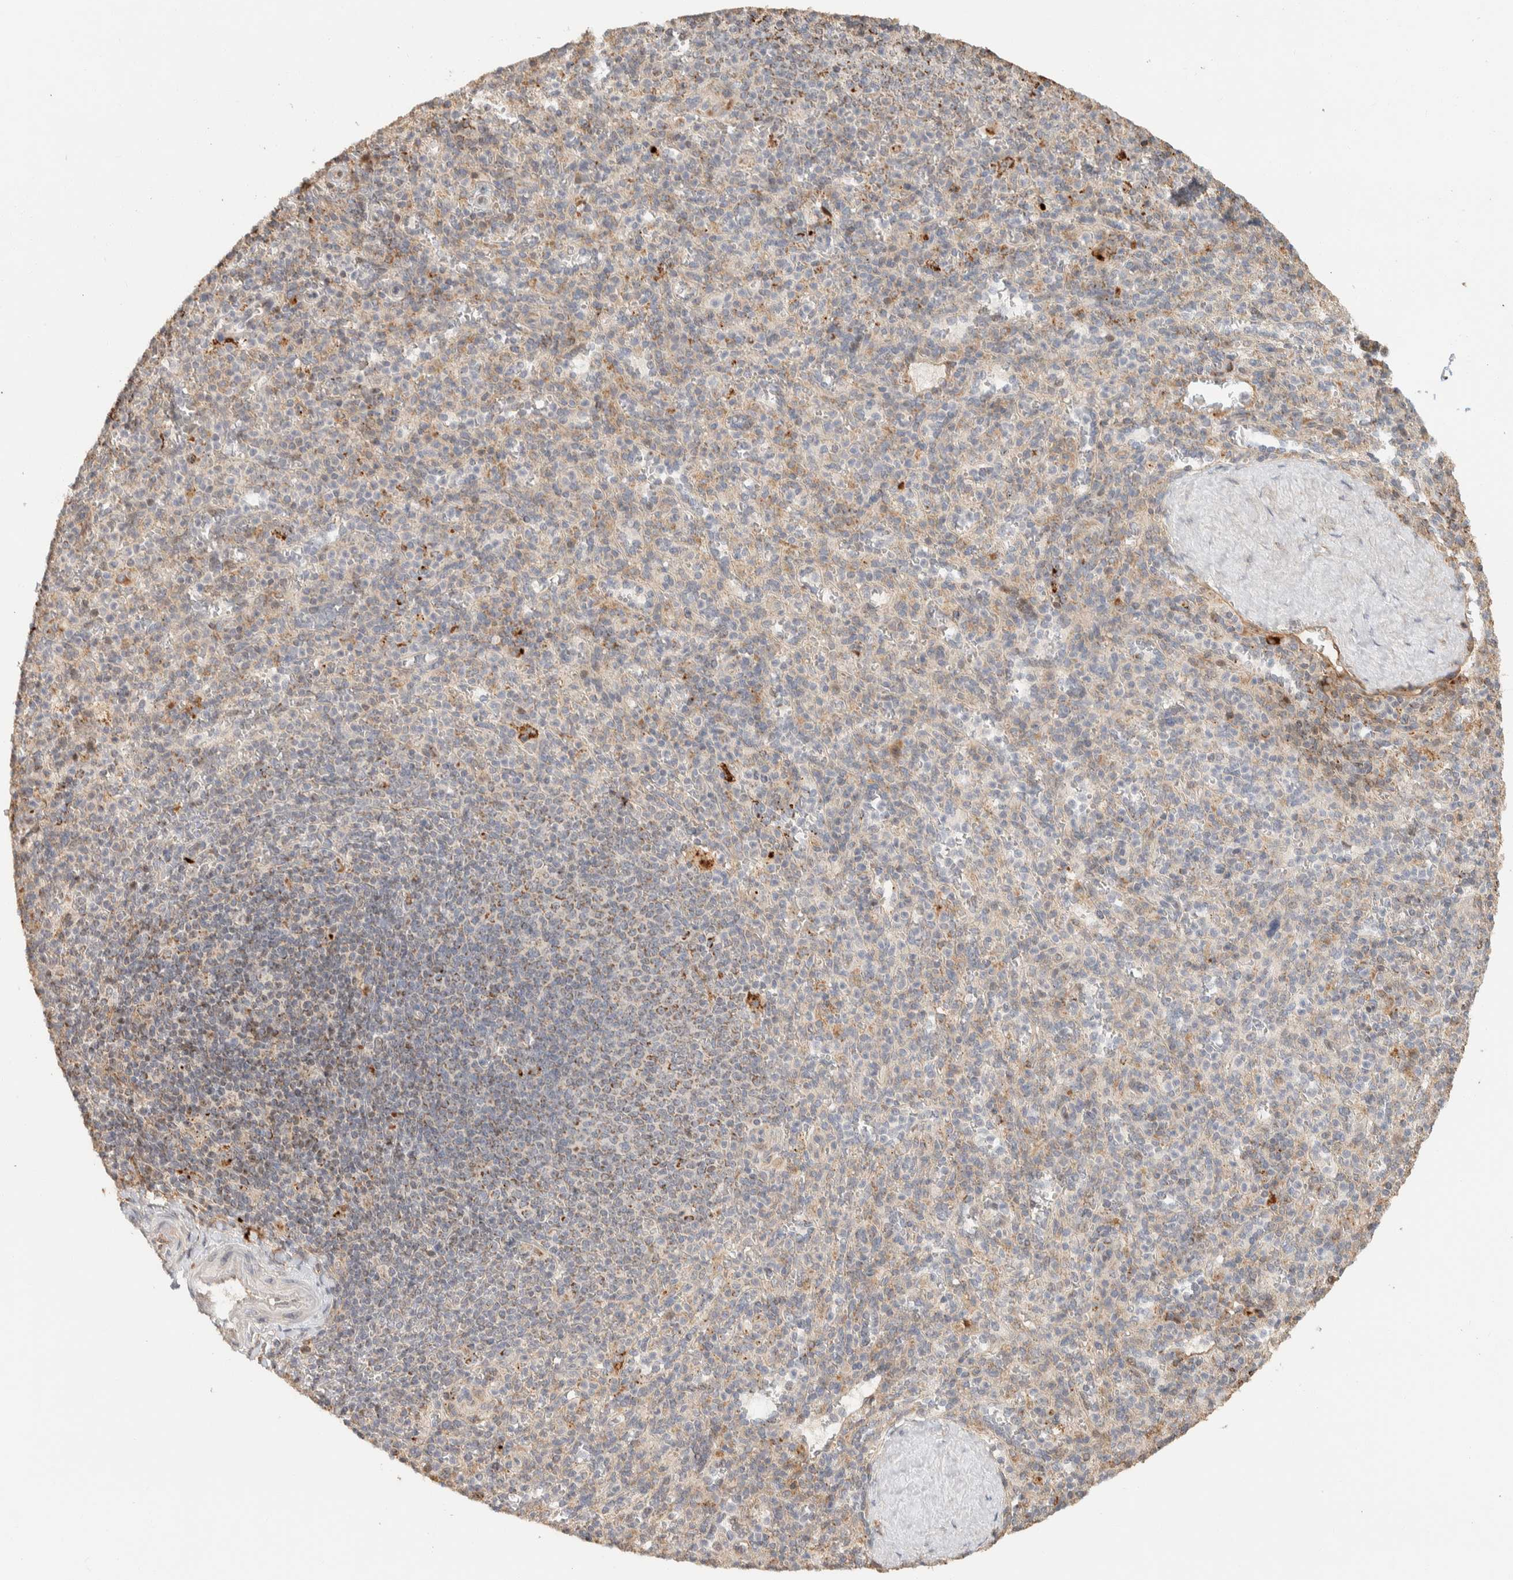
{"staining": {"intensity": "weak", "quantity": "25%-75%", "location": "cytoplasmic/membranous"}, "tissue": "spleen", "cell_type": "Cells in red pulp", "image_type": "normal", "snomed": [{"axis": "morphology", "description": "Normal tissue, NOS"}, {"axis": "topography", "description": "Spleen"}], "caption": "This is an image of IHC staining of normal spleen, which shows weak positivity in the cytoplasmic/membranous of cells in red pulp.", "gene": "KIF9", "patient": {"sex": "male", "age": 36}}